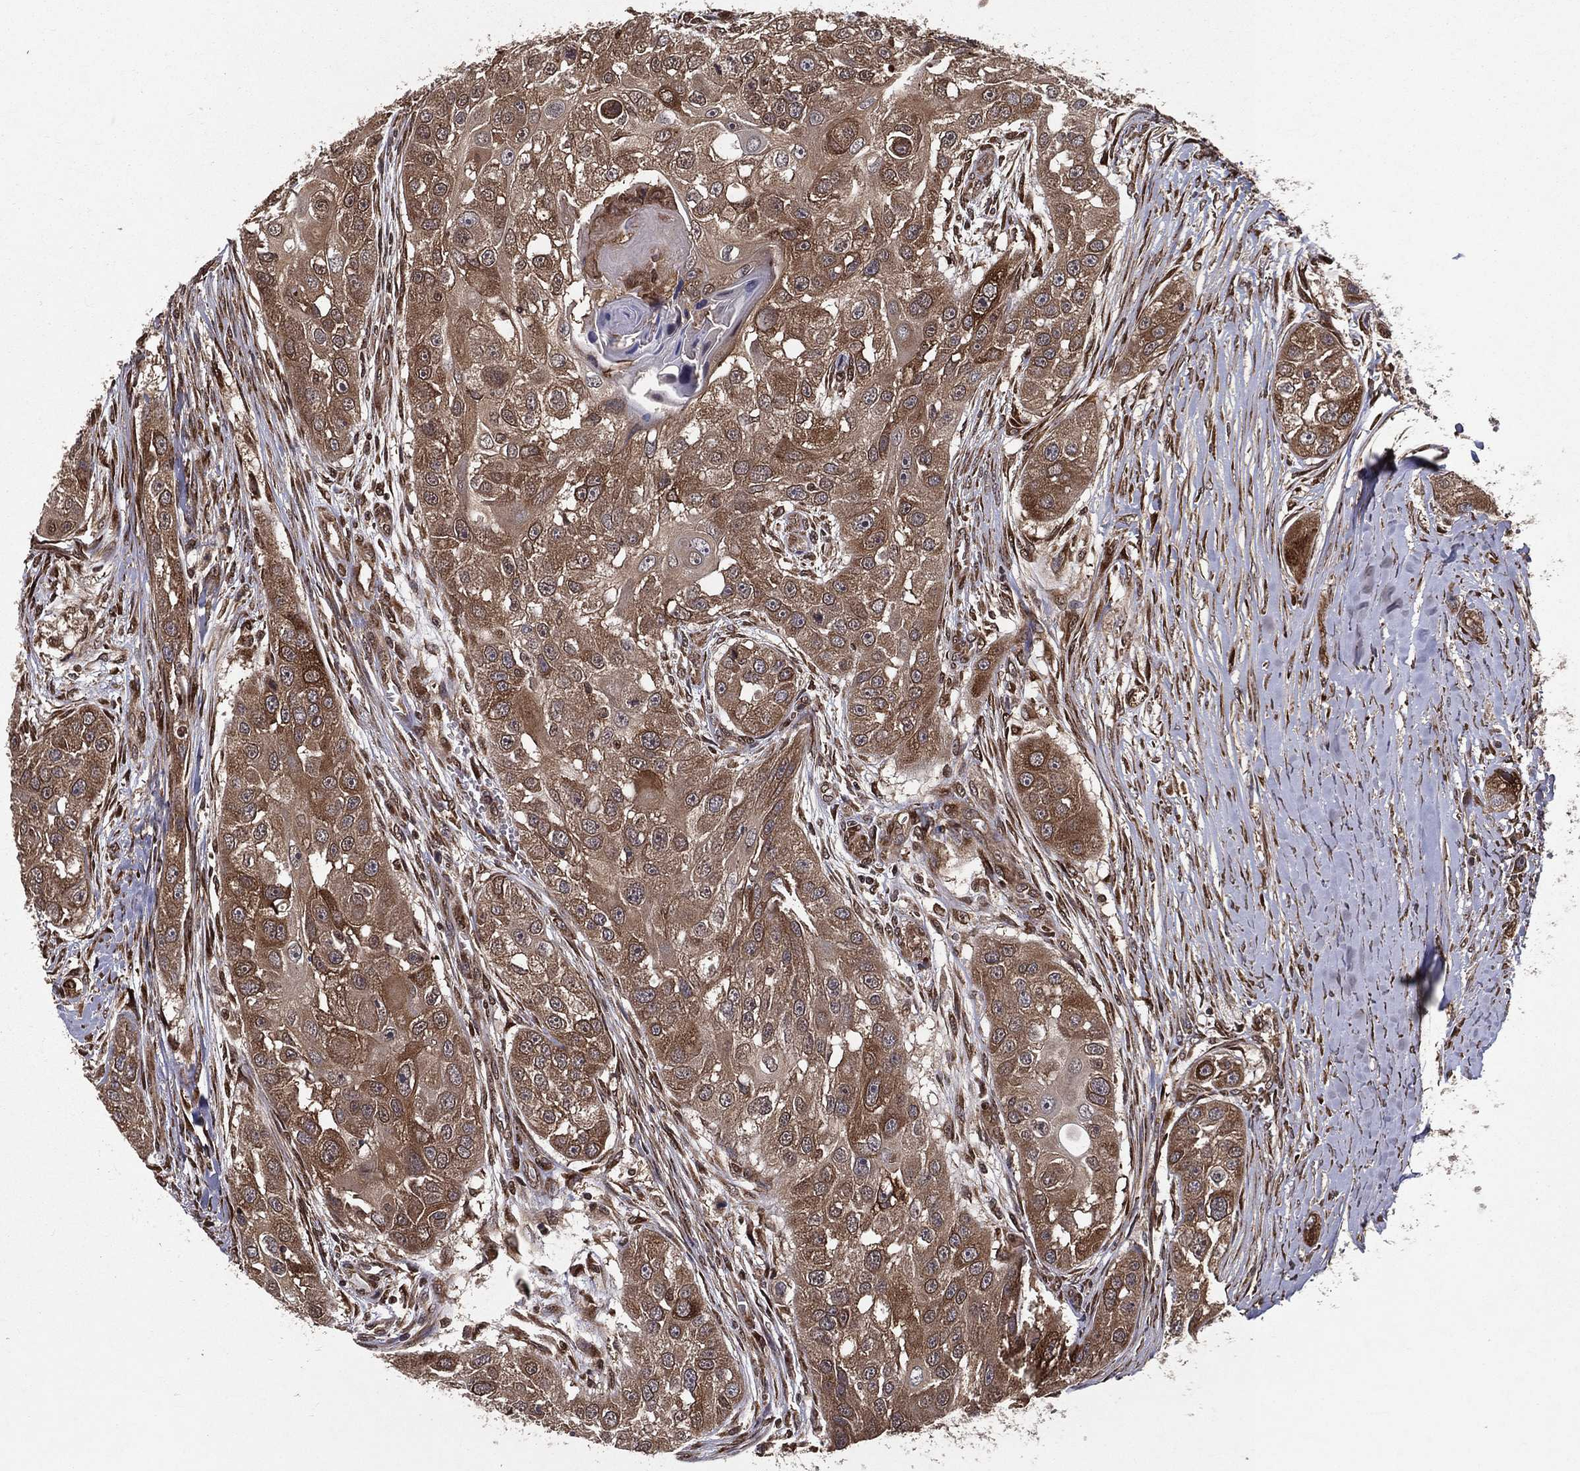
{"staining": {"intensity": "moderate", "quantity": ">75%", "location": "cytoplasmic/membranous,nuclear"}, "tissue": "head and neck cancer", "cell_type": "Tumor cells", "image_type": "cancer", "snomed": [{"axis": "morphology", "description": "Normal tissue, NOS"}, {"axis": "morphology", "description": "Squamous cell carcinoma, NOS"}, {"axis": "topography", "description": "Skeletal muscle"}, {"axis": "topography", "description": "Head-Neck"}], "caption": "High-magnification brightfield microscopy of head and neck squamous cell carcinoma stained with DAB (3,3'-diaminobenzidine) (brown) and counterstained with hematoxylin (blue). tumor cells exhibit moderate cytoplasmic/membranous and nuclear staining is identified in about>75% of cells.", "gene": "CERS2", "patient": {"sex": "male", "age": 51}}